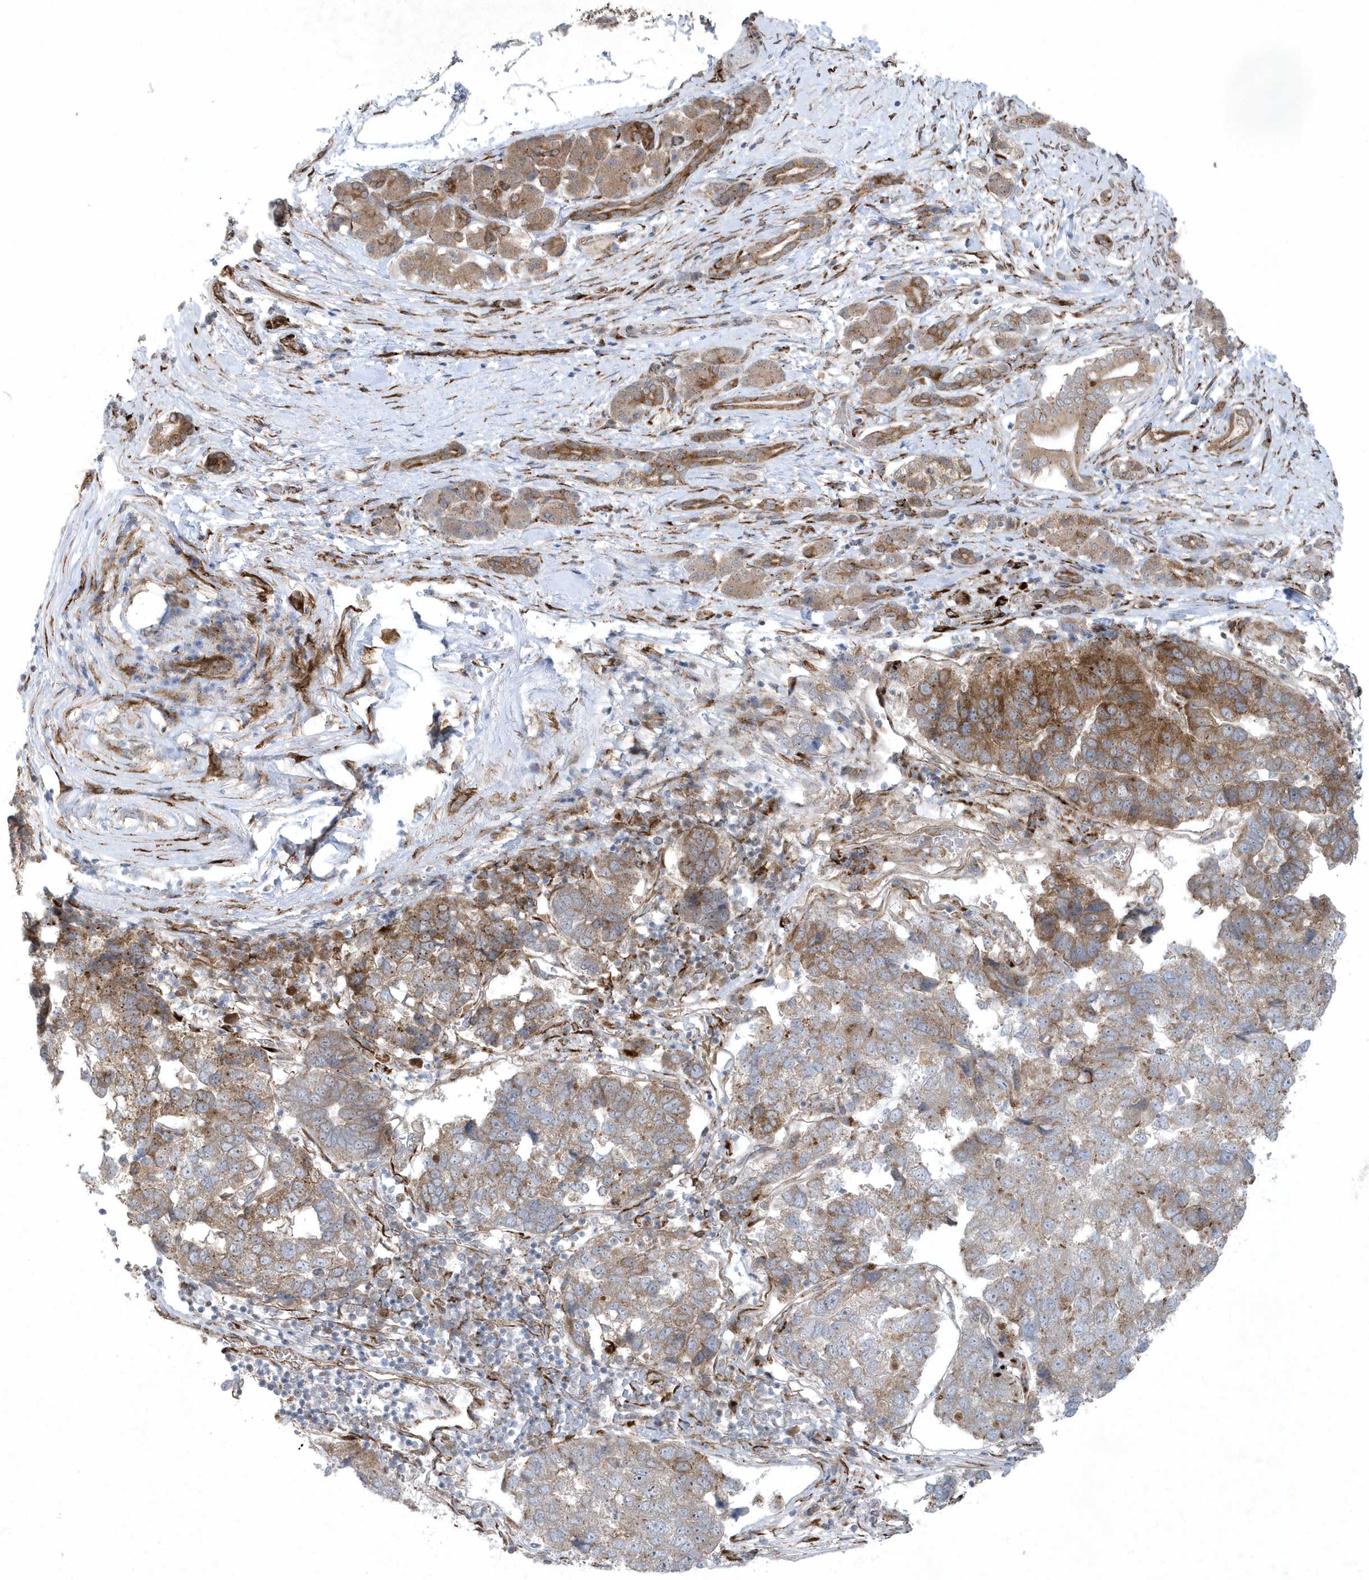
{"staining": {"intensity": "moderate", "quantity": "25%-75%", "location": "cytoplasmic/membranous"}, "tissue": "pancreatic cancer", "cell_type": "Tumor cells", "image_type": "cancer", "snomed": [{"axis": "morphology", "description": "Adenocarcinoma, NOS"}, {"axis": "topography", "description": "Pancreas"}], "caption": "The photomicrograph displays staining of pancreatic adenocarcinoma, revealing moderate cytoplasmic/membranous protein positivity (brown color) within tumor cells.", "gene": "FAM98A", "patient": {"sex": "female", "age": 61}}